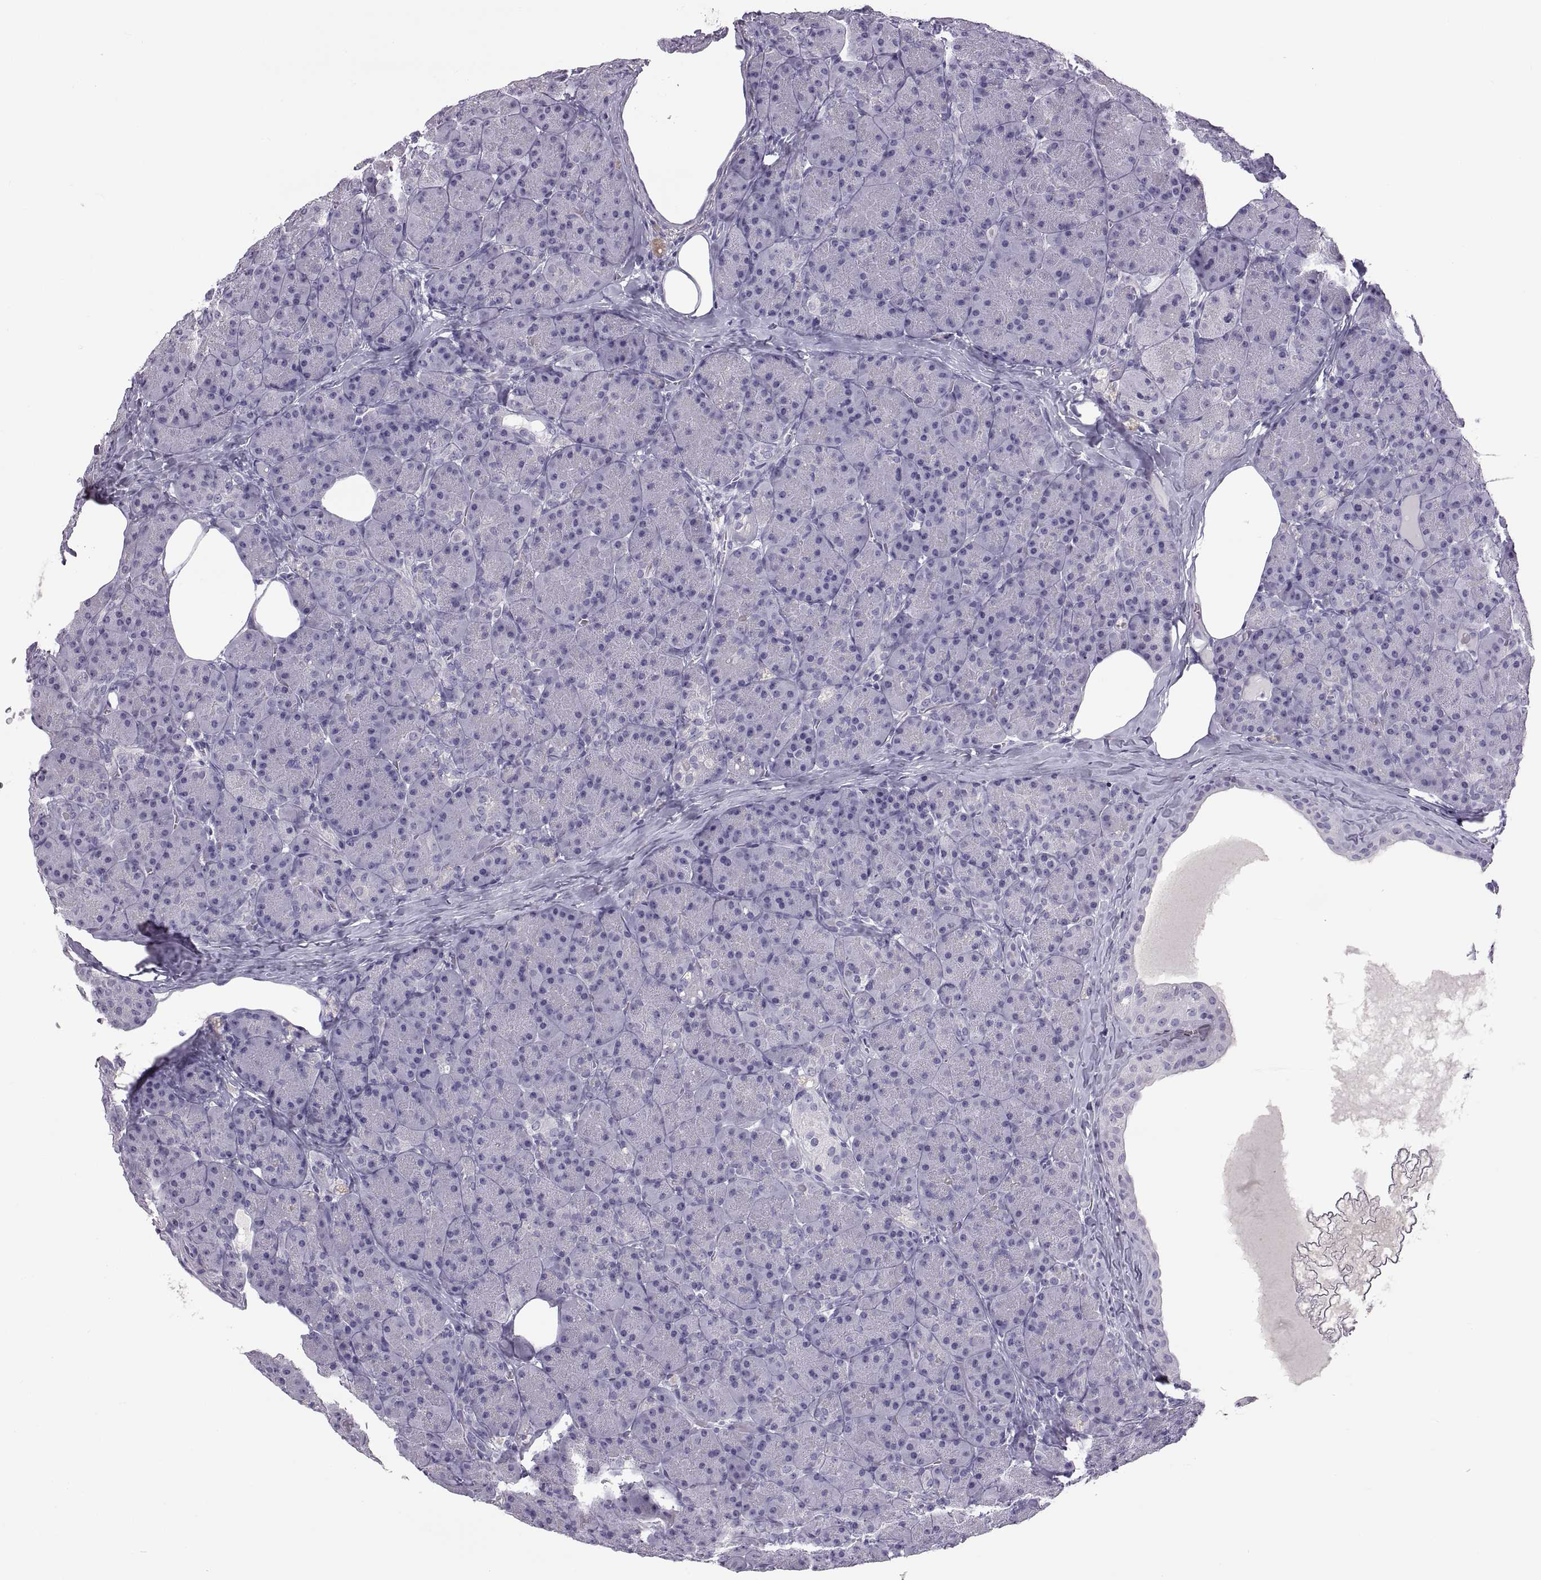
{"staining": {"intensity": "negative", "quantity": "none", "location": "none"}, "tissue": "pancreas", "cell_type": "Exocrine glandular cells", "image_type": "normal", "snomed": [{"axis": "morphology", "description": "Normal tissue, NOS"}, {"axis": "topography", "description": "Pancreas"}], "caption": "Histopathology image shows no protein expression in exocrine glandular cells of unremarkable pancreas.", "gene": "RDM1", "patient": {"sex": "male", "age": 57}}